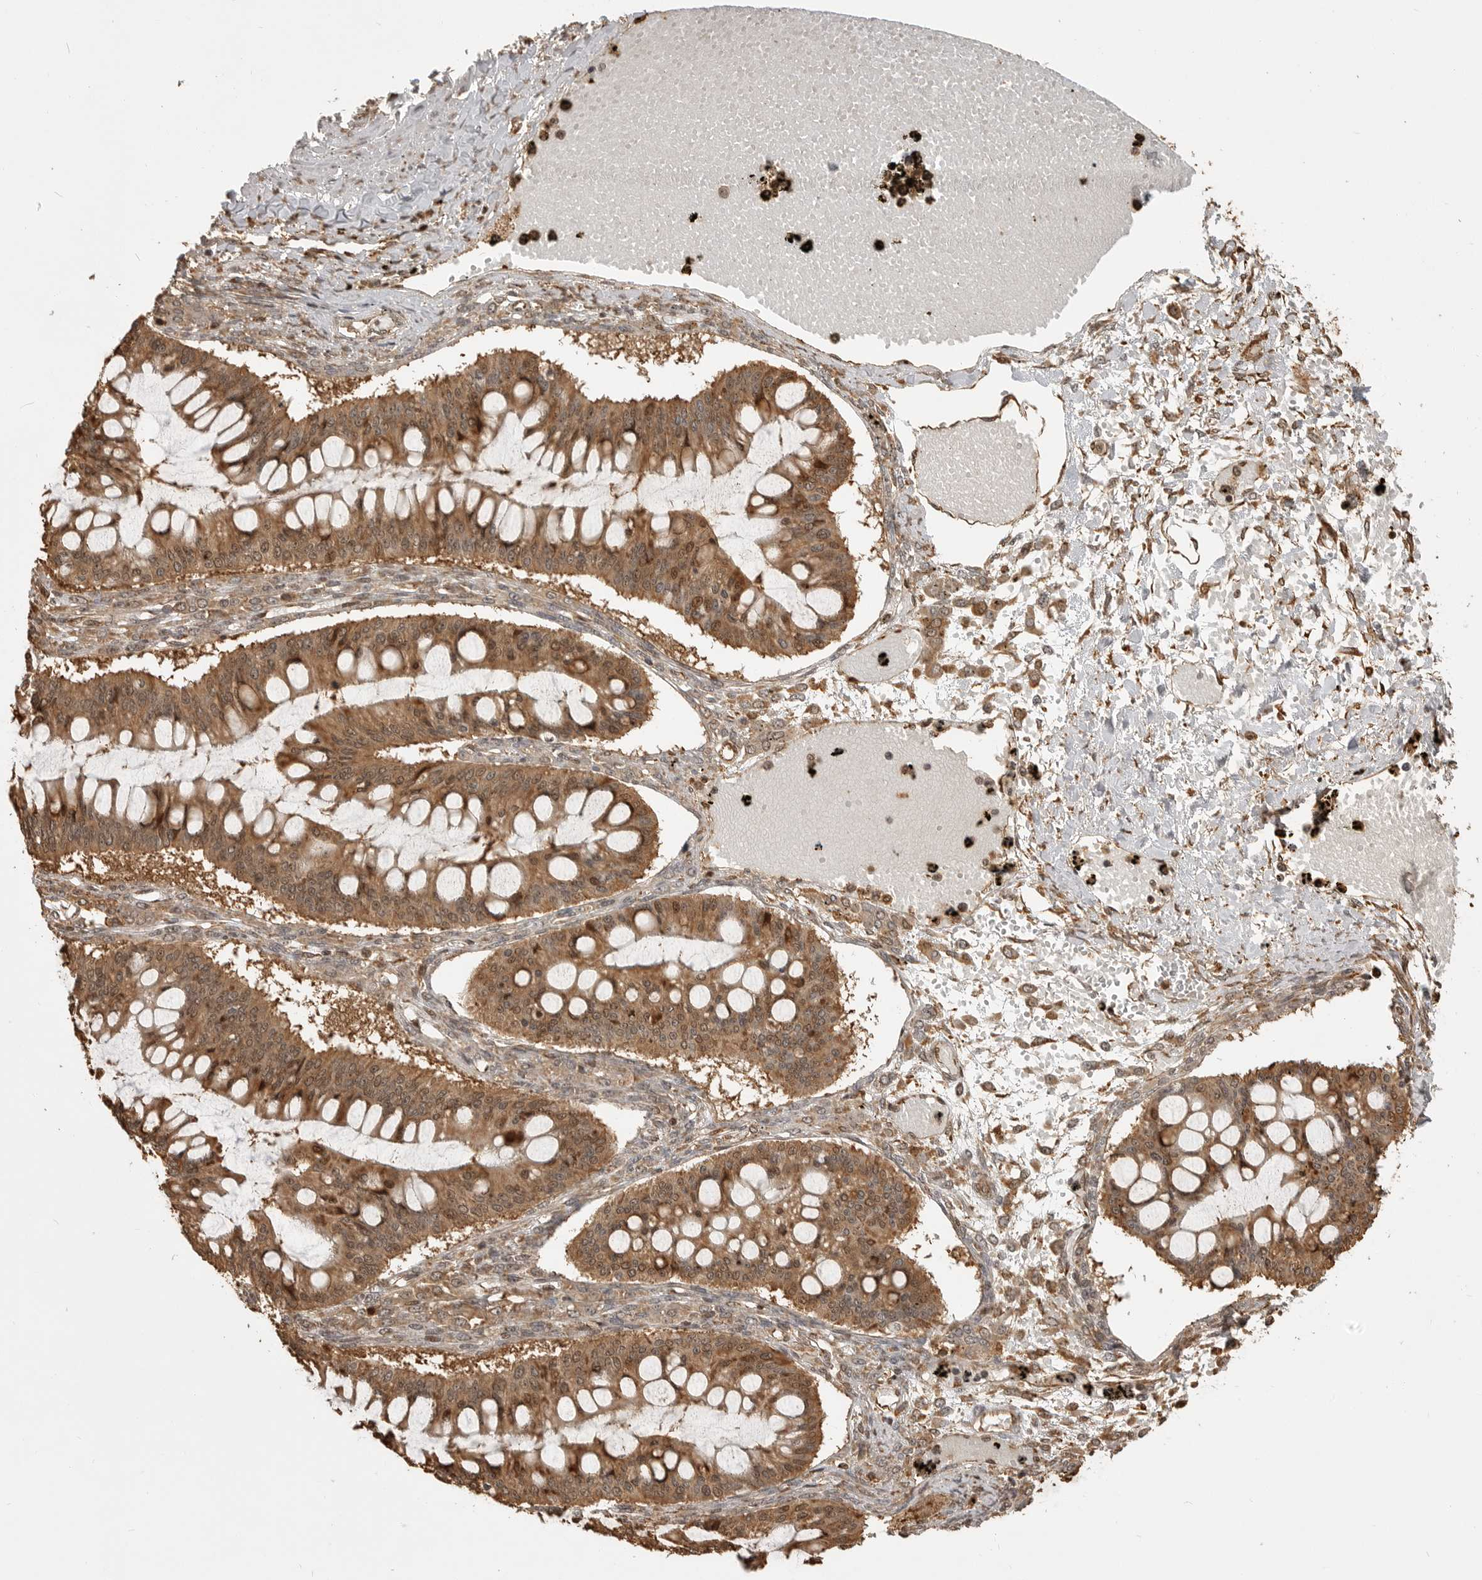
{"staining": {"intensity": "moderate", "quantity": ">75%", "location": "cytoplasmic/membranous,nuclear"}, "tissue": "ovarian cancer", "cell_type": "Tumor cells", "image_type": "cancer", "snomed": [{"axis": "morphology", "description": "Cystadenocarcinoma, mucinous, NOS"}, {"axis": "topography", "description": "Ovary"}], "caption": "Approximately >75% of tumor cells in ovarian mucinous cystadenocarcinoma reveal moderate cytoplasmic/membranous and nuclear protein staining as visualized by brown immunohistochemical staining.", "gene": "BMP2K", "patient": {"sex": "female", "age": 73}}